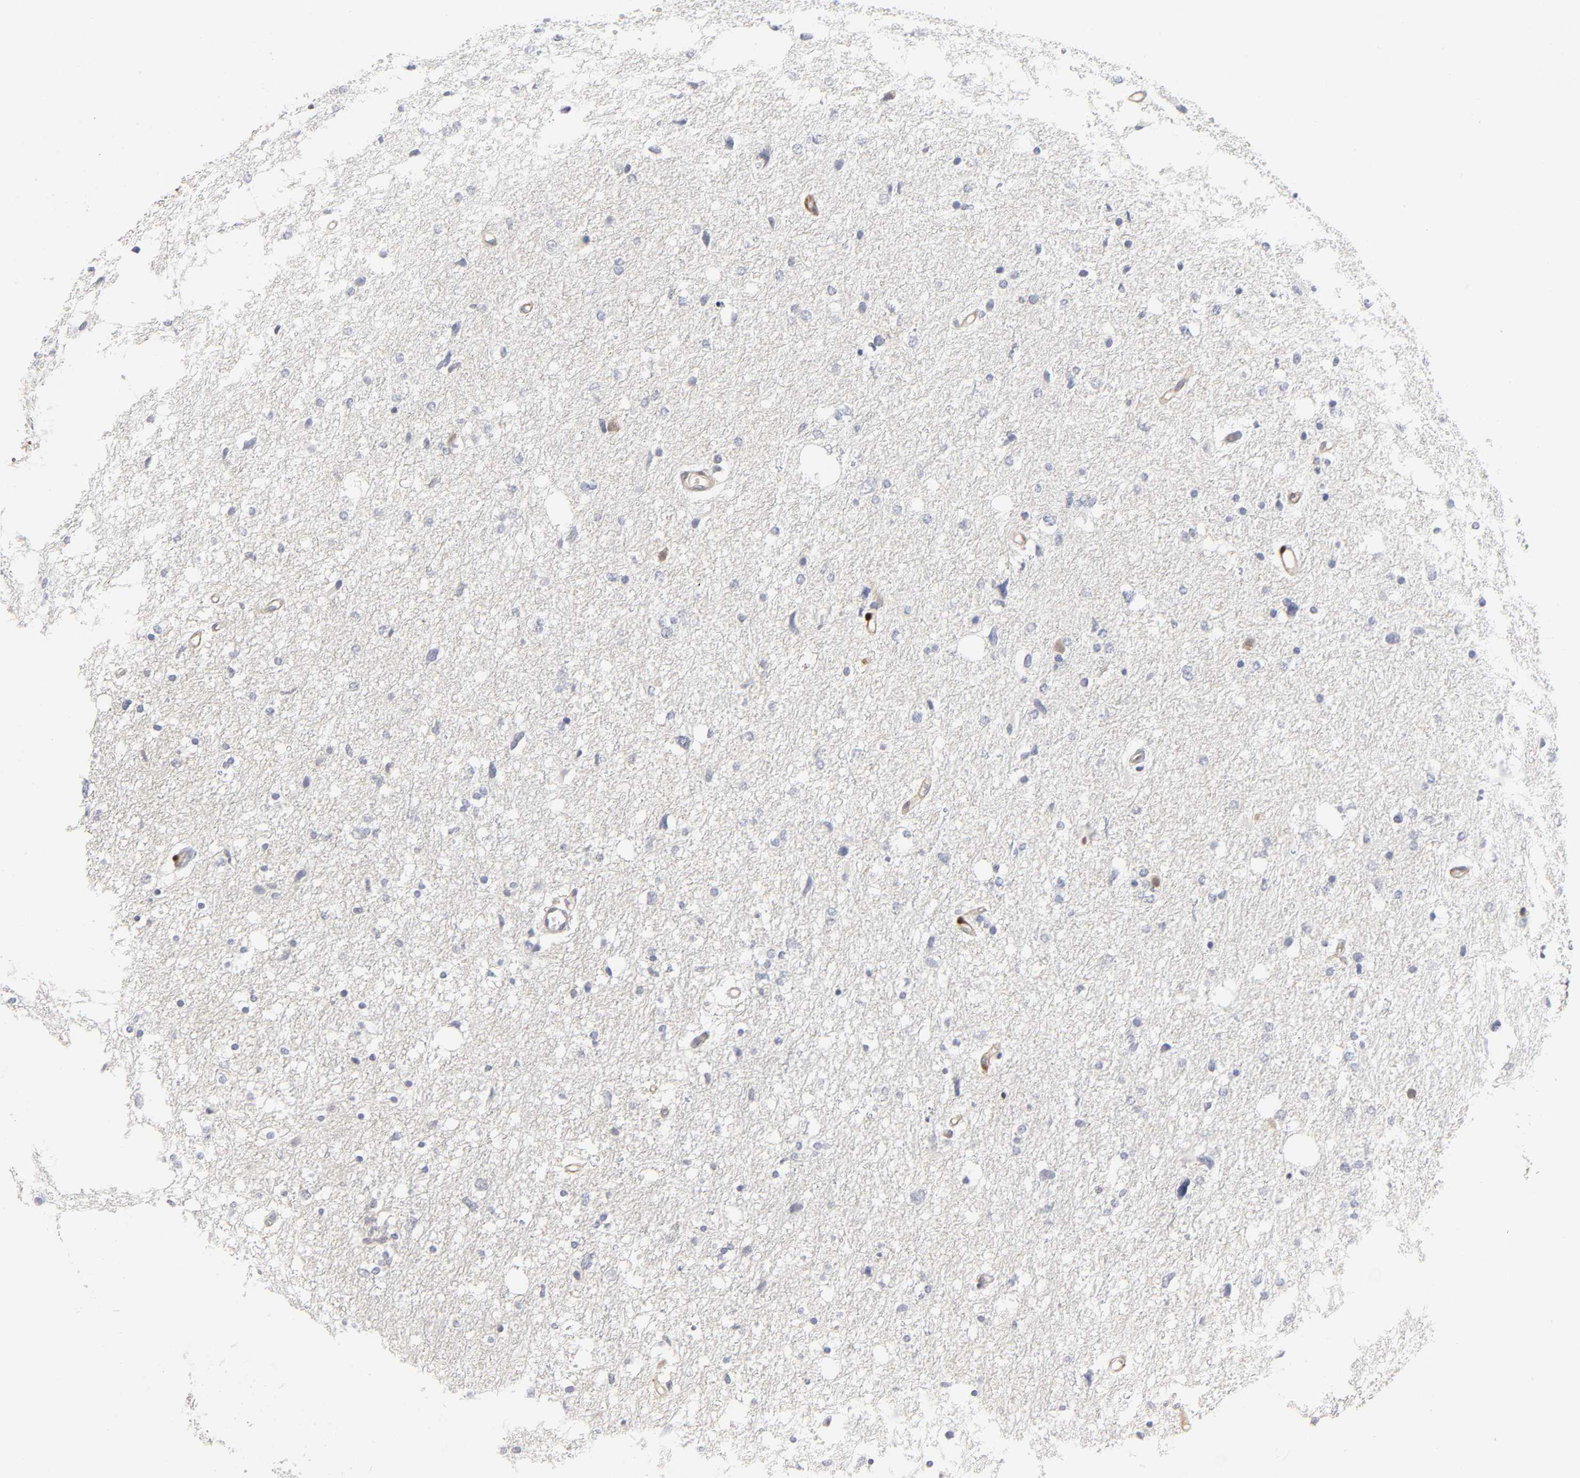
{"staining": {"intensity": "negative", "quantity": "none", "location": "none"}, "tissue": "glioma", "cell_type": "Tumor cells", "image_type": "cancer", "snomed": [{"axis": "morphology", "description": "Glioma, malignant, High grade"}, {"axis": "topography", "description": "Brain"}], "caption": "Malignant glioma (high-grade) stained for a protein using IHC demonstrates no positivity tumor cells.", "gene": "PTEN", "patient": {"sex": "female", "age": 59}}